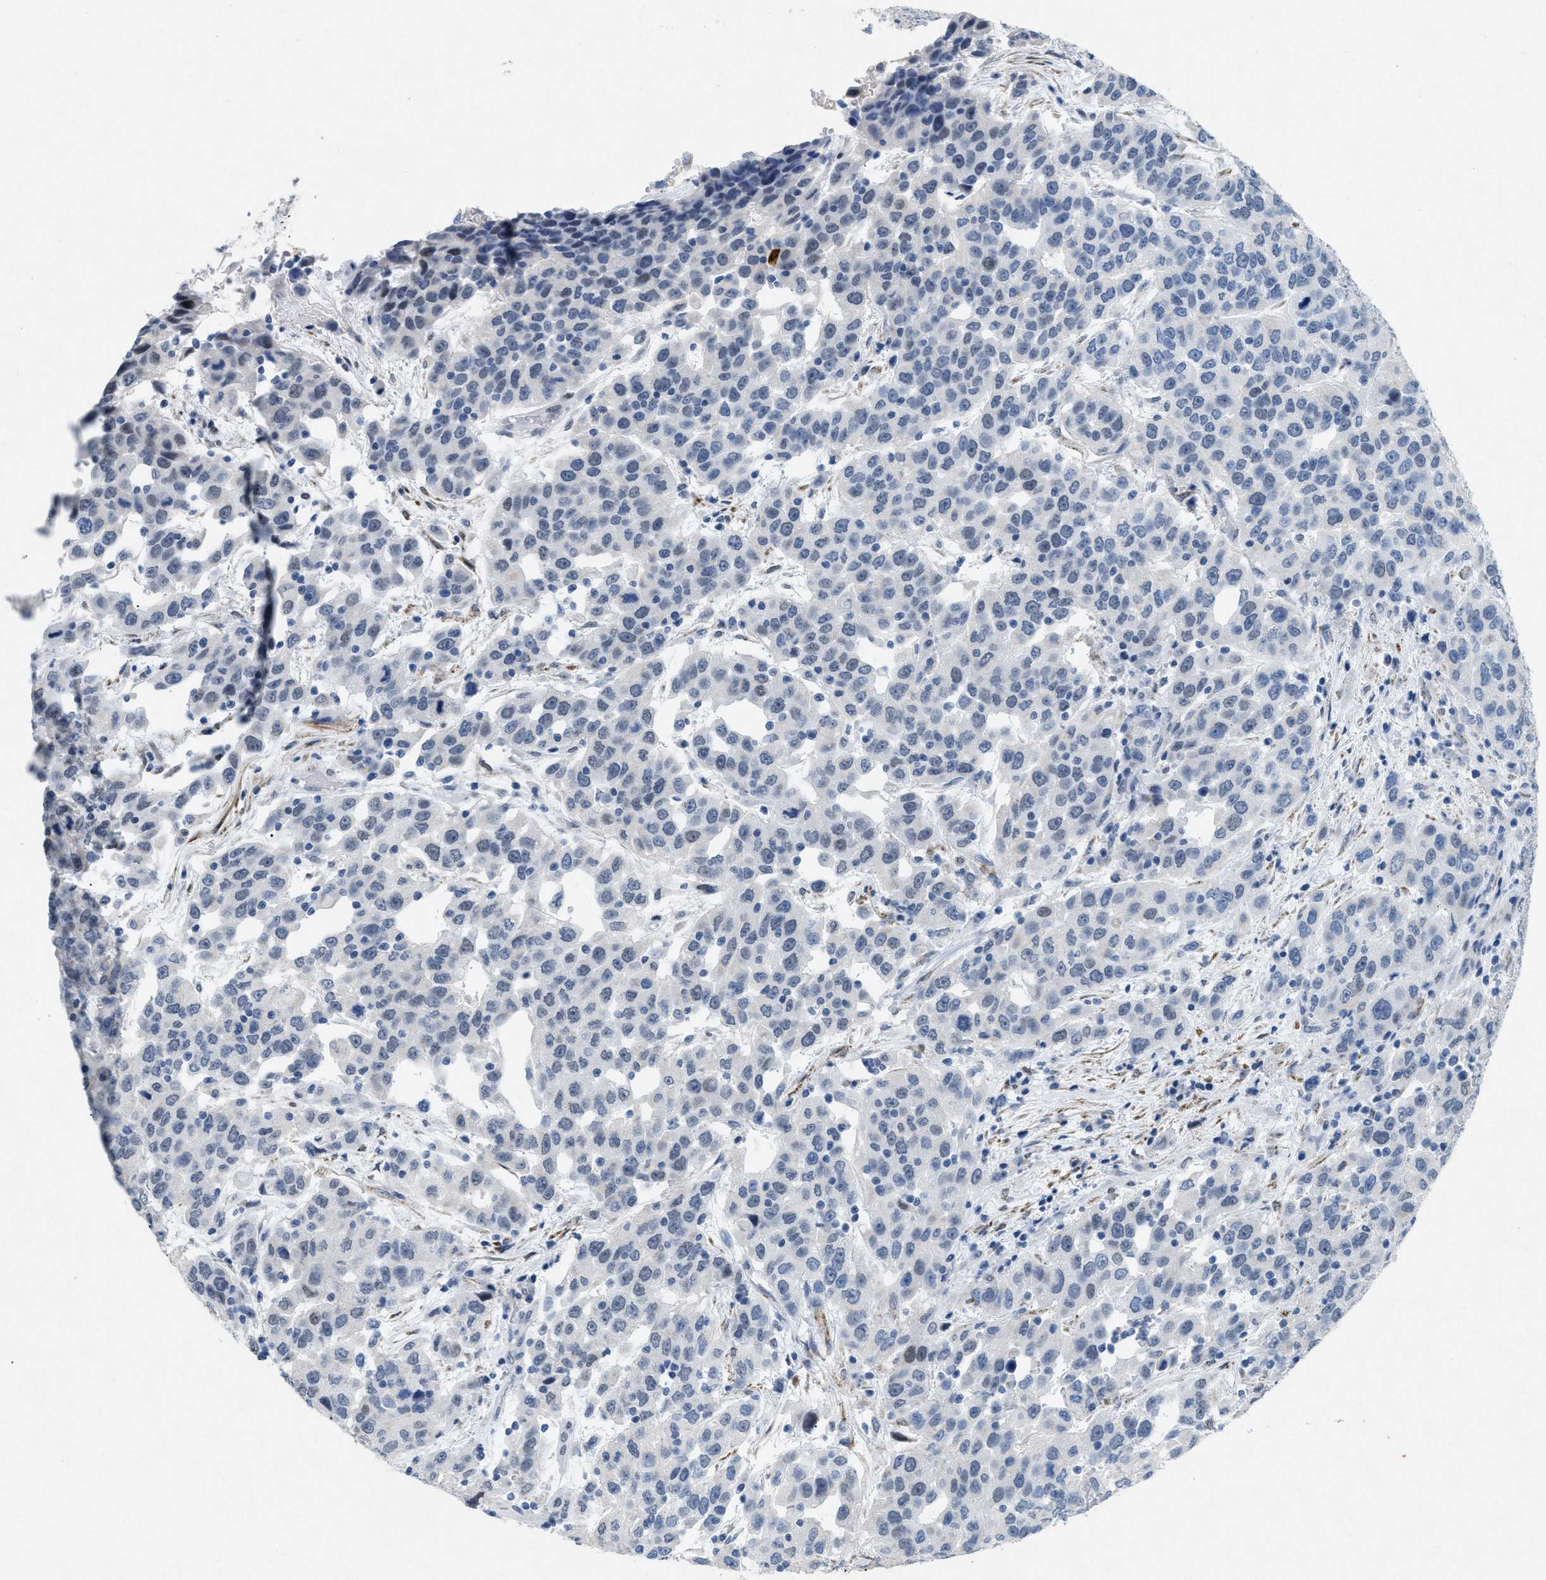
{"staining": {"intensity": "negative", "quantity": "none", "location": "none"}, "tissue": "urothelial cancer", "cell_type": "Tumor cells", "image_type": "cancer", "snomed": [{"axis": "morphology", "description": "Urothelial carcinoma, High grade"}, {"axis": "topography", "description": "Urinary bladder"}], "caption": "This is an IHC histopathology image of urothelial cancer. There is no positivity in tumor cells.", "gene": "TASOR", "patient": {"sex": "female", "age": 80}}